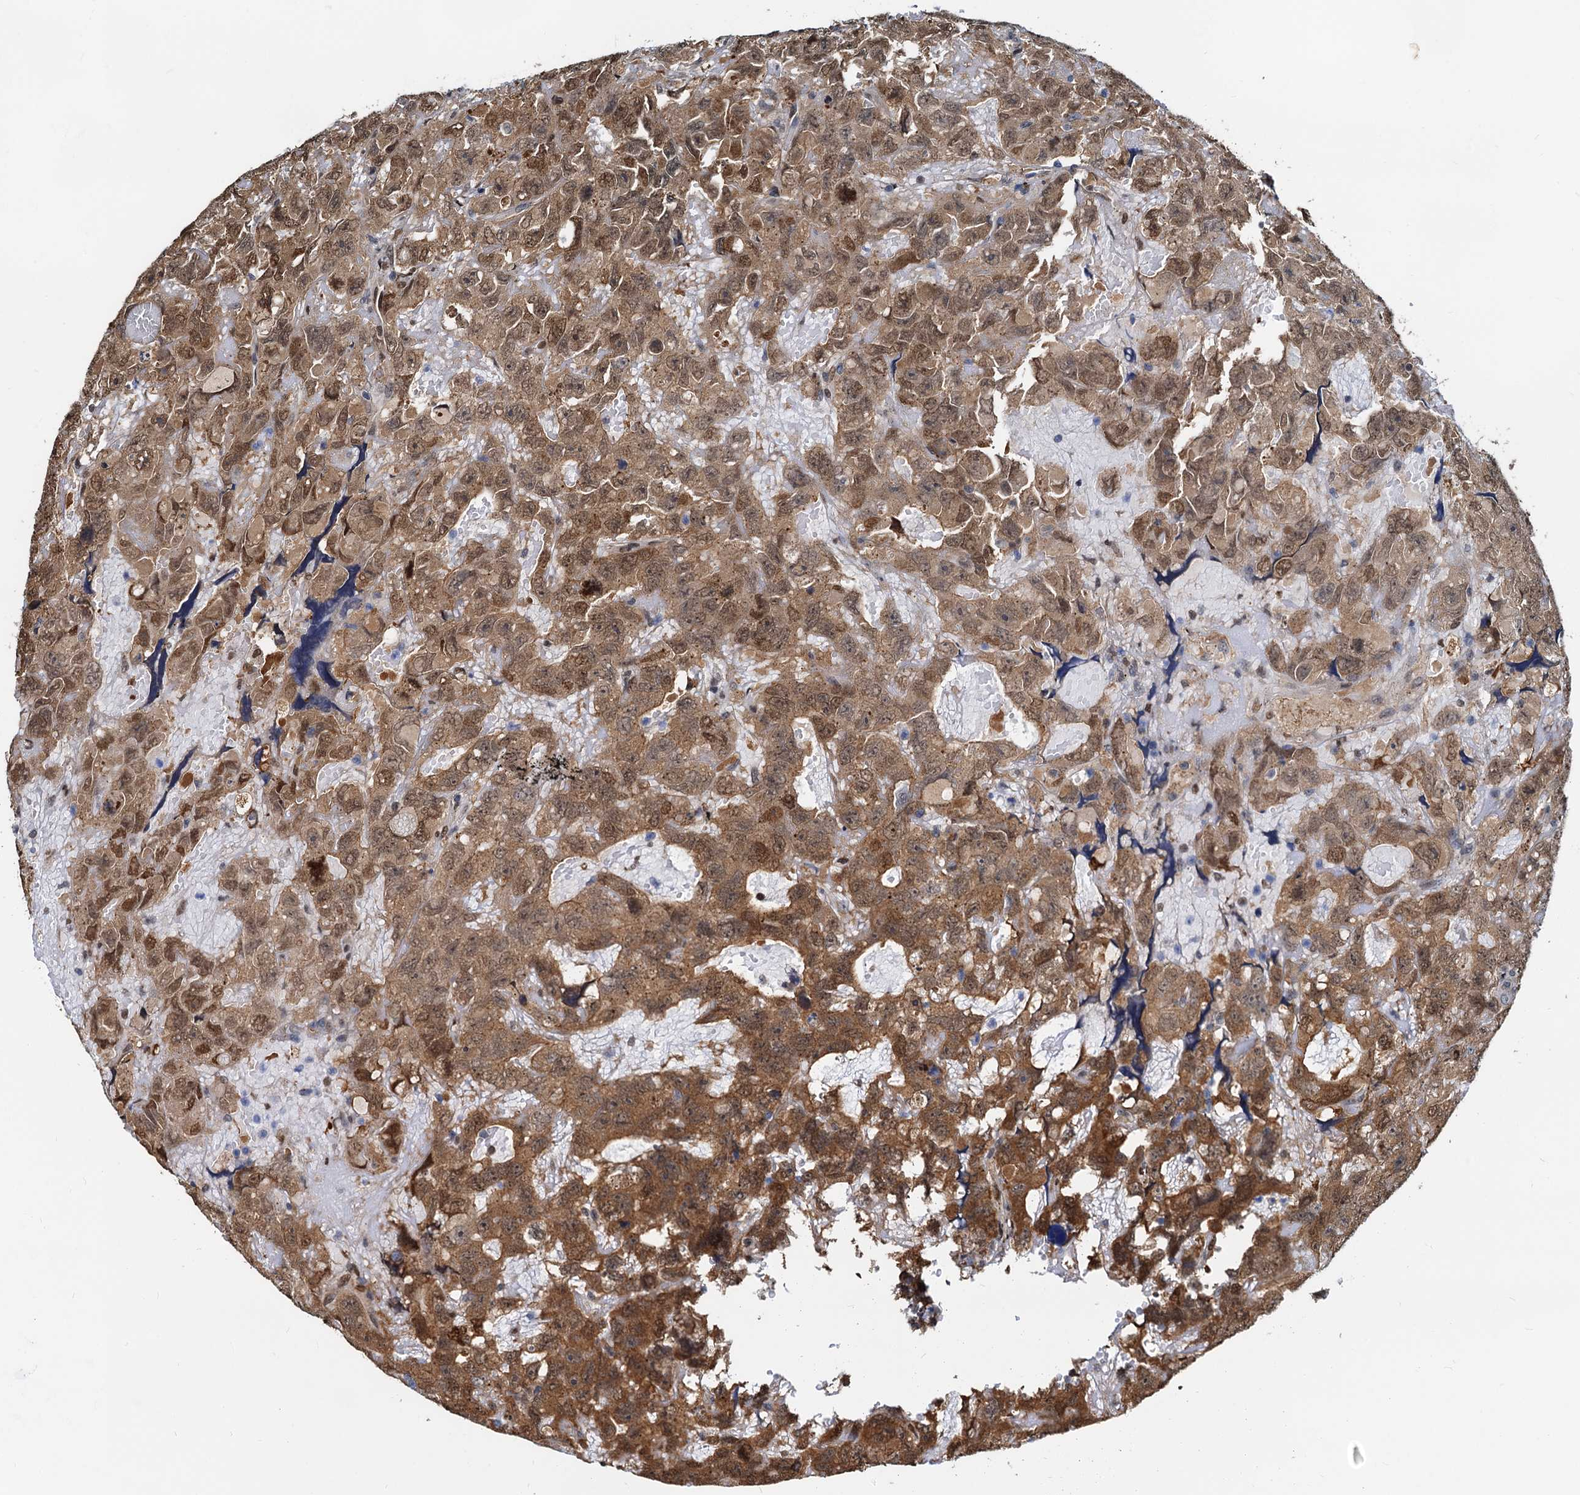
{"staining": {"intensity": "moderate", "quantity": ">75%", "location": "cytoplasmic/membranous,nuclear"}, "tissue": "testis cancer", "cell_type": "Tumor cells", "image_type": "cancer", "snomed": [{"axis": "morphology", "description": "Carcinoma, Embryonal, NOS"}, {"axis": "topography", "description": "Testis"}], "caption": "Embryonal carcinoma (testis) tissue exhibits moderate cytoplasmic/membranous and nuclear positivity in about >75% of tumor cells", "gene": "PTGES3", "patient": {"sex": "male", "age": 45}}